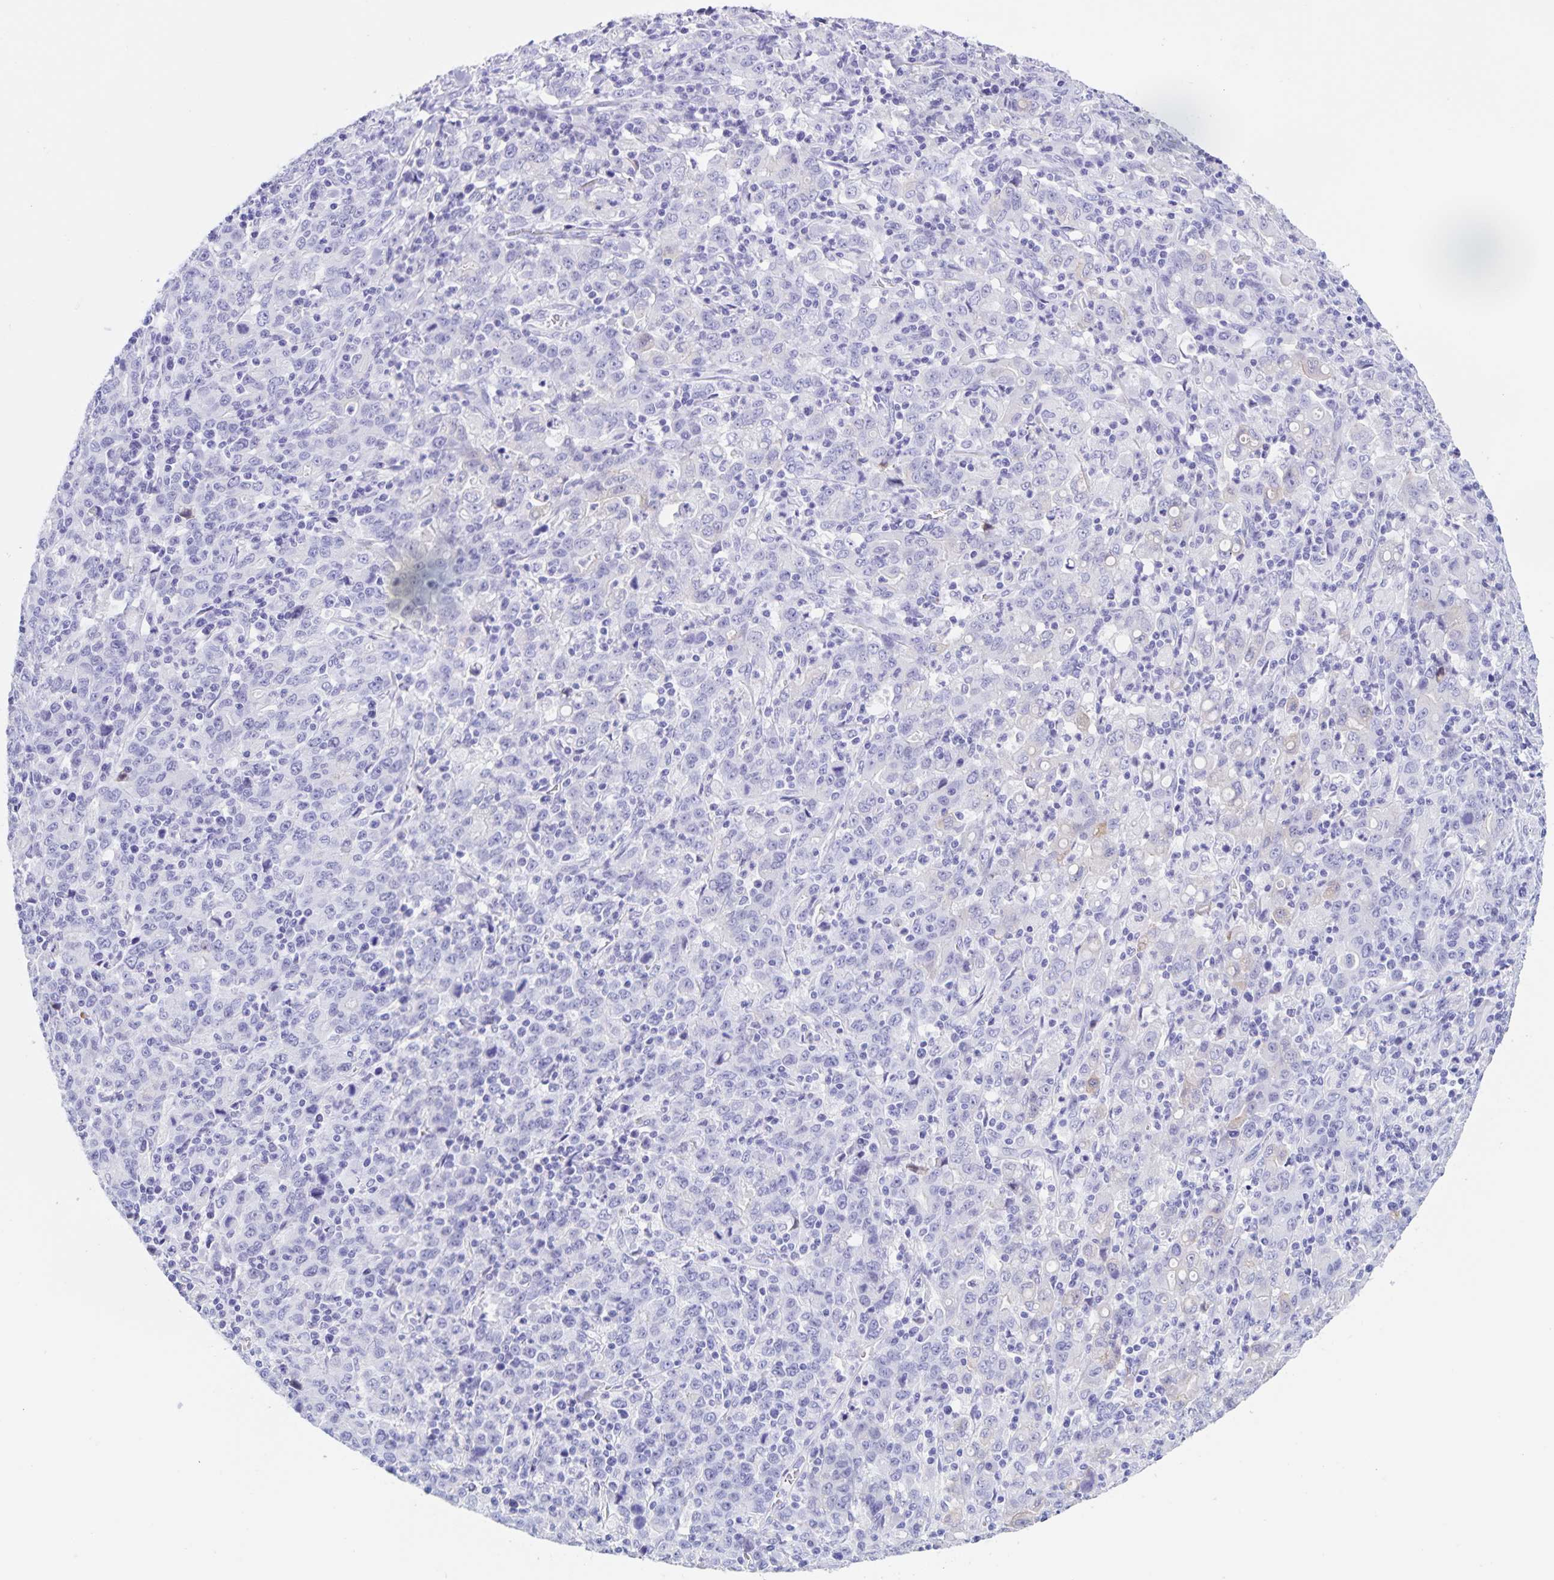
{"staining": {"intensity": "negative", "quantity": "none", "location": "none"}, "tissue": "stomach cancer", "cell_type": "Tumor cells", "image_type": "cancer", "snomed": [{"axis": "morphology", "description": "Adenocarcinoma, NOS"}, {"axis": "topography", "description": "Stomach, upper"}], "caption": "Stomach cancer (adenocarcinoma) stained for a protein using IHC demonstrates no expression tumor cells.", "gene": "TGIF2LX", "patient": {"sex": "male", "age": 69}}